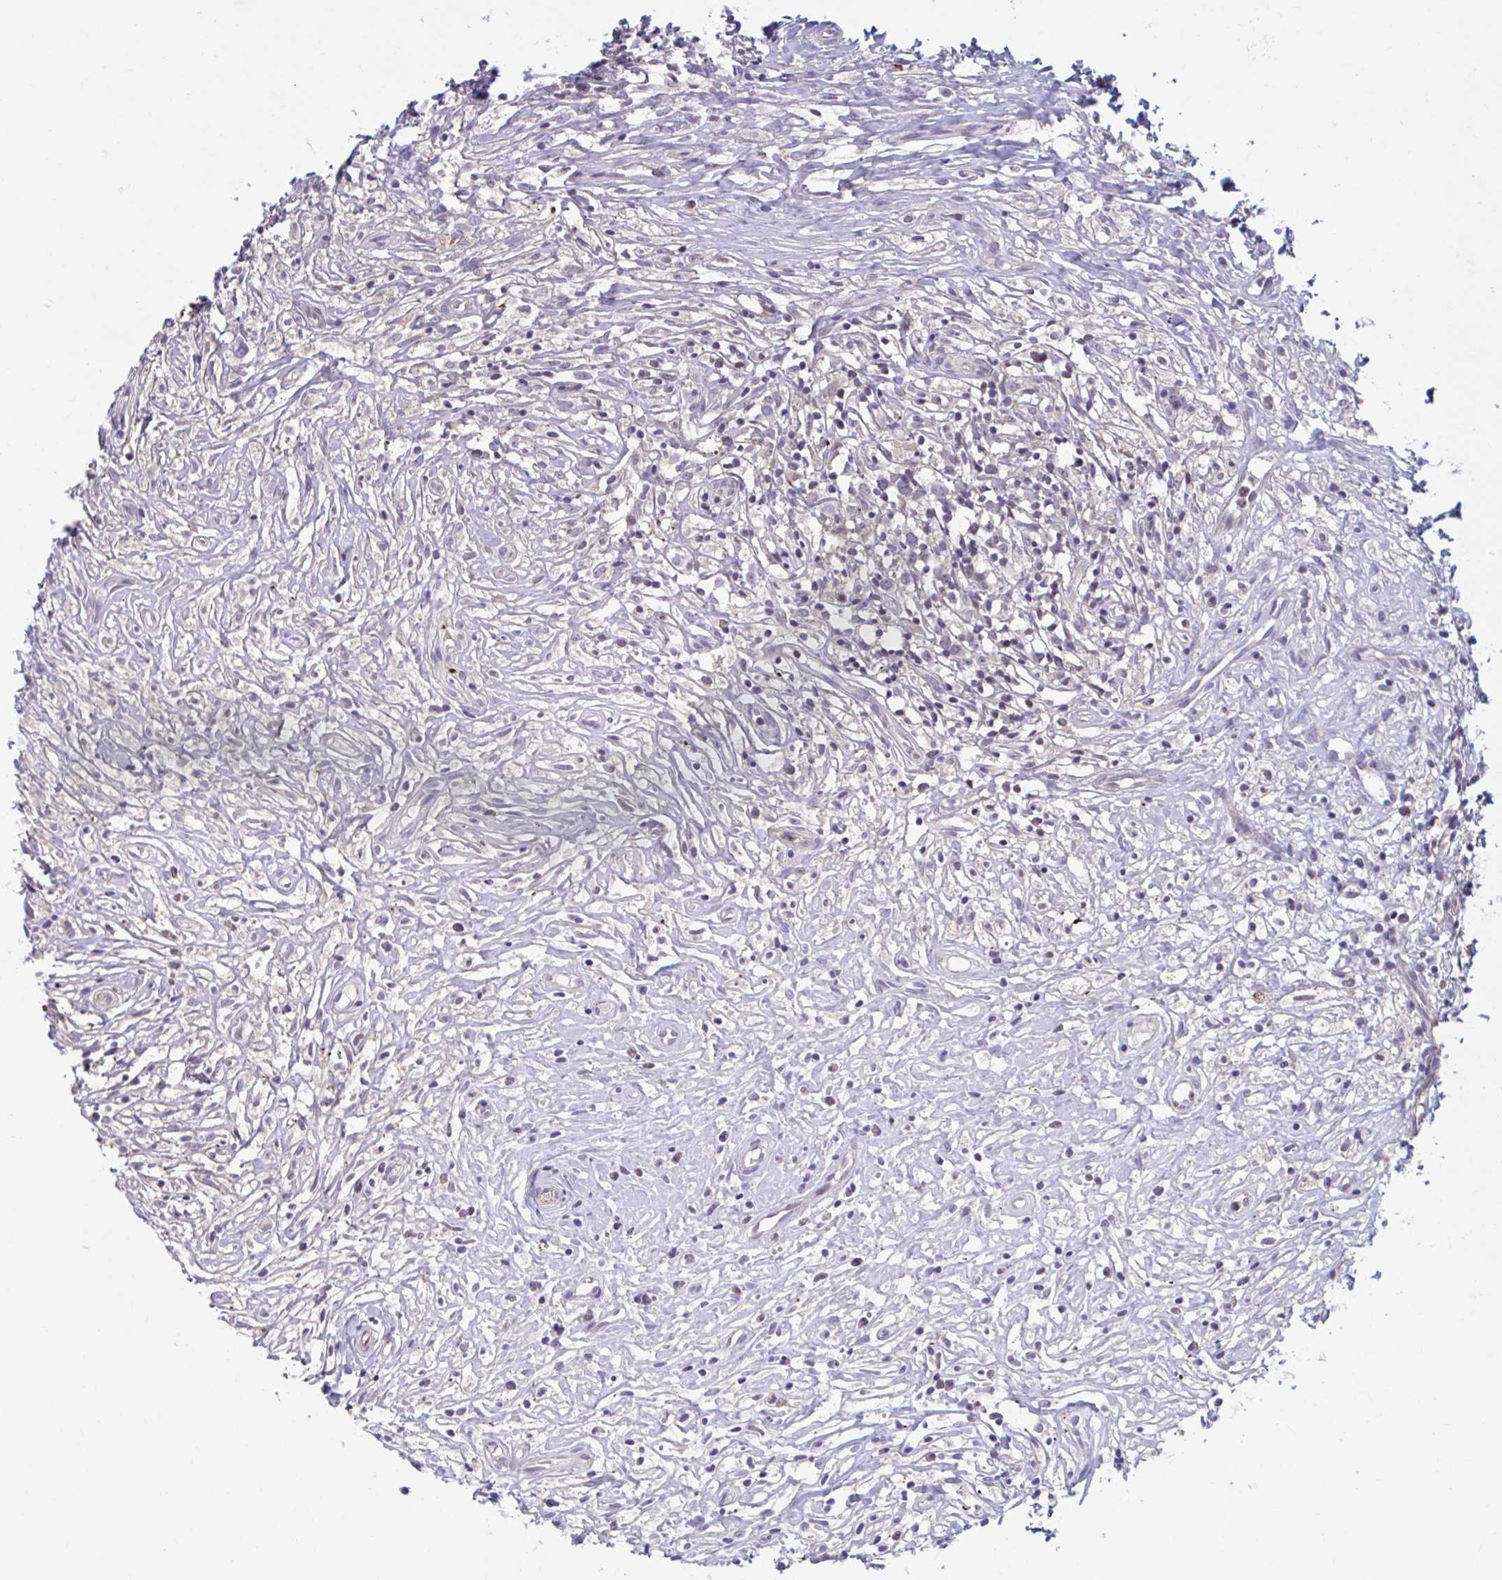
{"staining": {"intensity": "negative", "quantity": "none", "location": "none"}, "tissue": "lymphoma", "cell_type": "Tumor cells", "image_type": "cancer", "snomed": [{"axis": "morphology", "description": "Hodgkin's disease, NOS"}, {"axis": "topography", "description": "No Tissue"}], "caption": "Protein analysis of Hodgkin's disease shows no significant staining in tumor cells.", "gene": "ADAT3", "patient": {"sex": "female", "age": 21}}